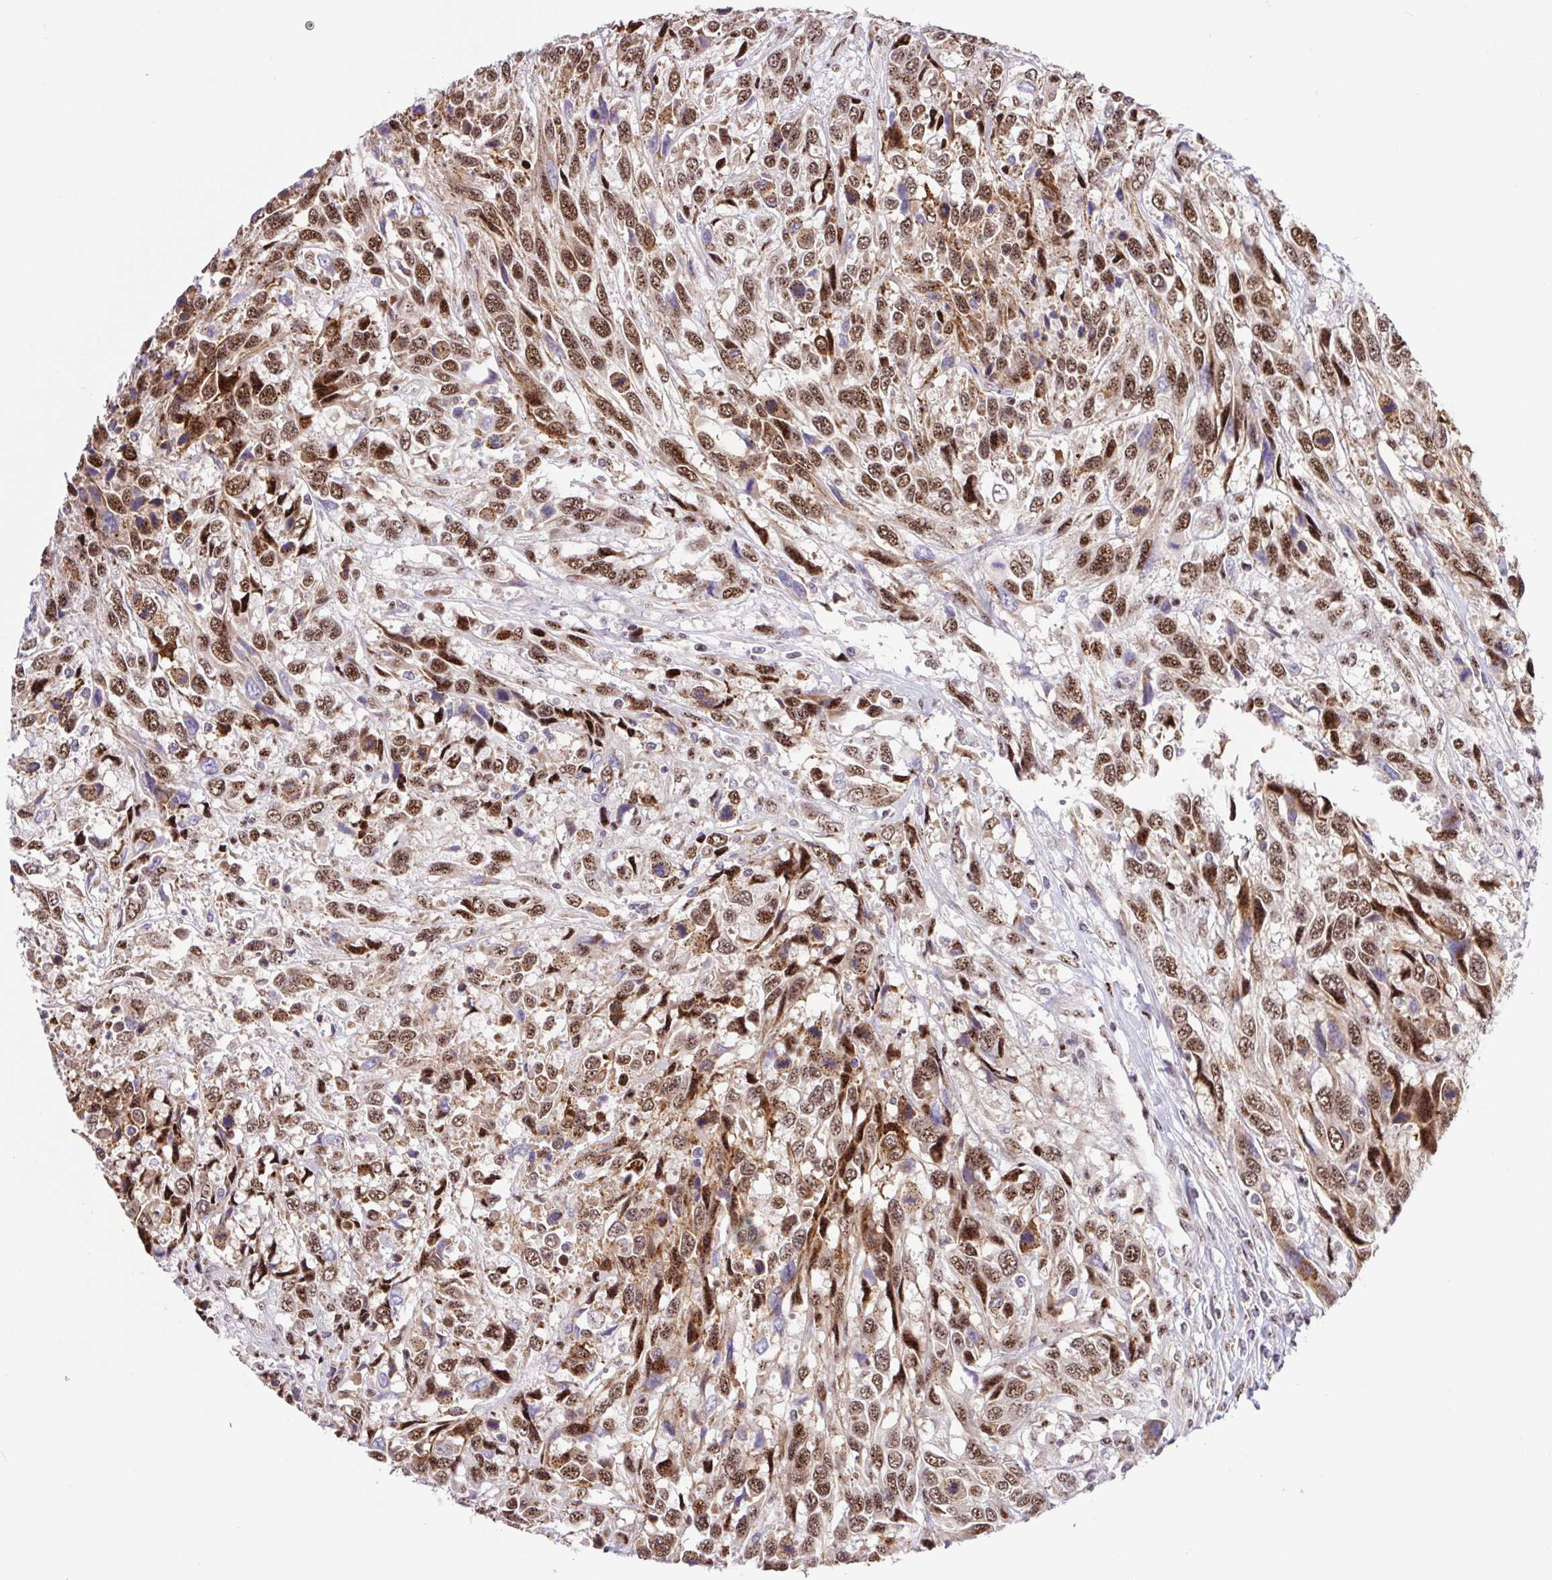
{"staining": {"intensity": "moderate", "quantity": ">75%", "location": "nuclear"}, "tissue": "urothelial cancer", "cell_type": "Tumor cells", "image_type": "cancer", "snomed": [{"axis": "morphology", "description": "Urothelial carcinoma, High grade"}, {"axis": "topography", "description": "Urinary bladder"}], "caption": "Protein expression analysis of human urothelial cancer reveals moderate nuclear staining in approximately >75% of tumor cells.", "gene": "ERG", "patient": {"sex": "female", "age": 70}}